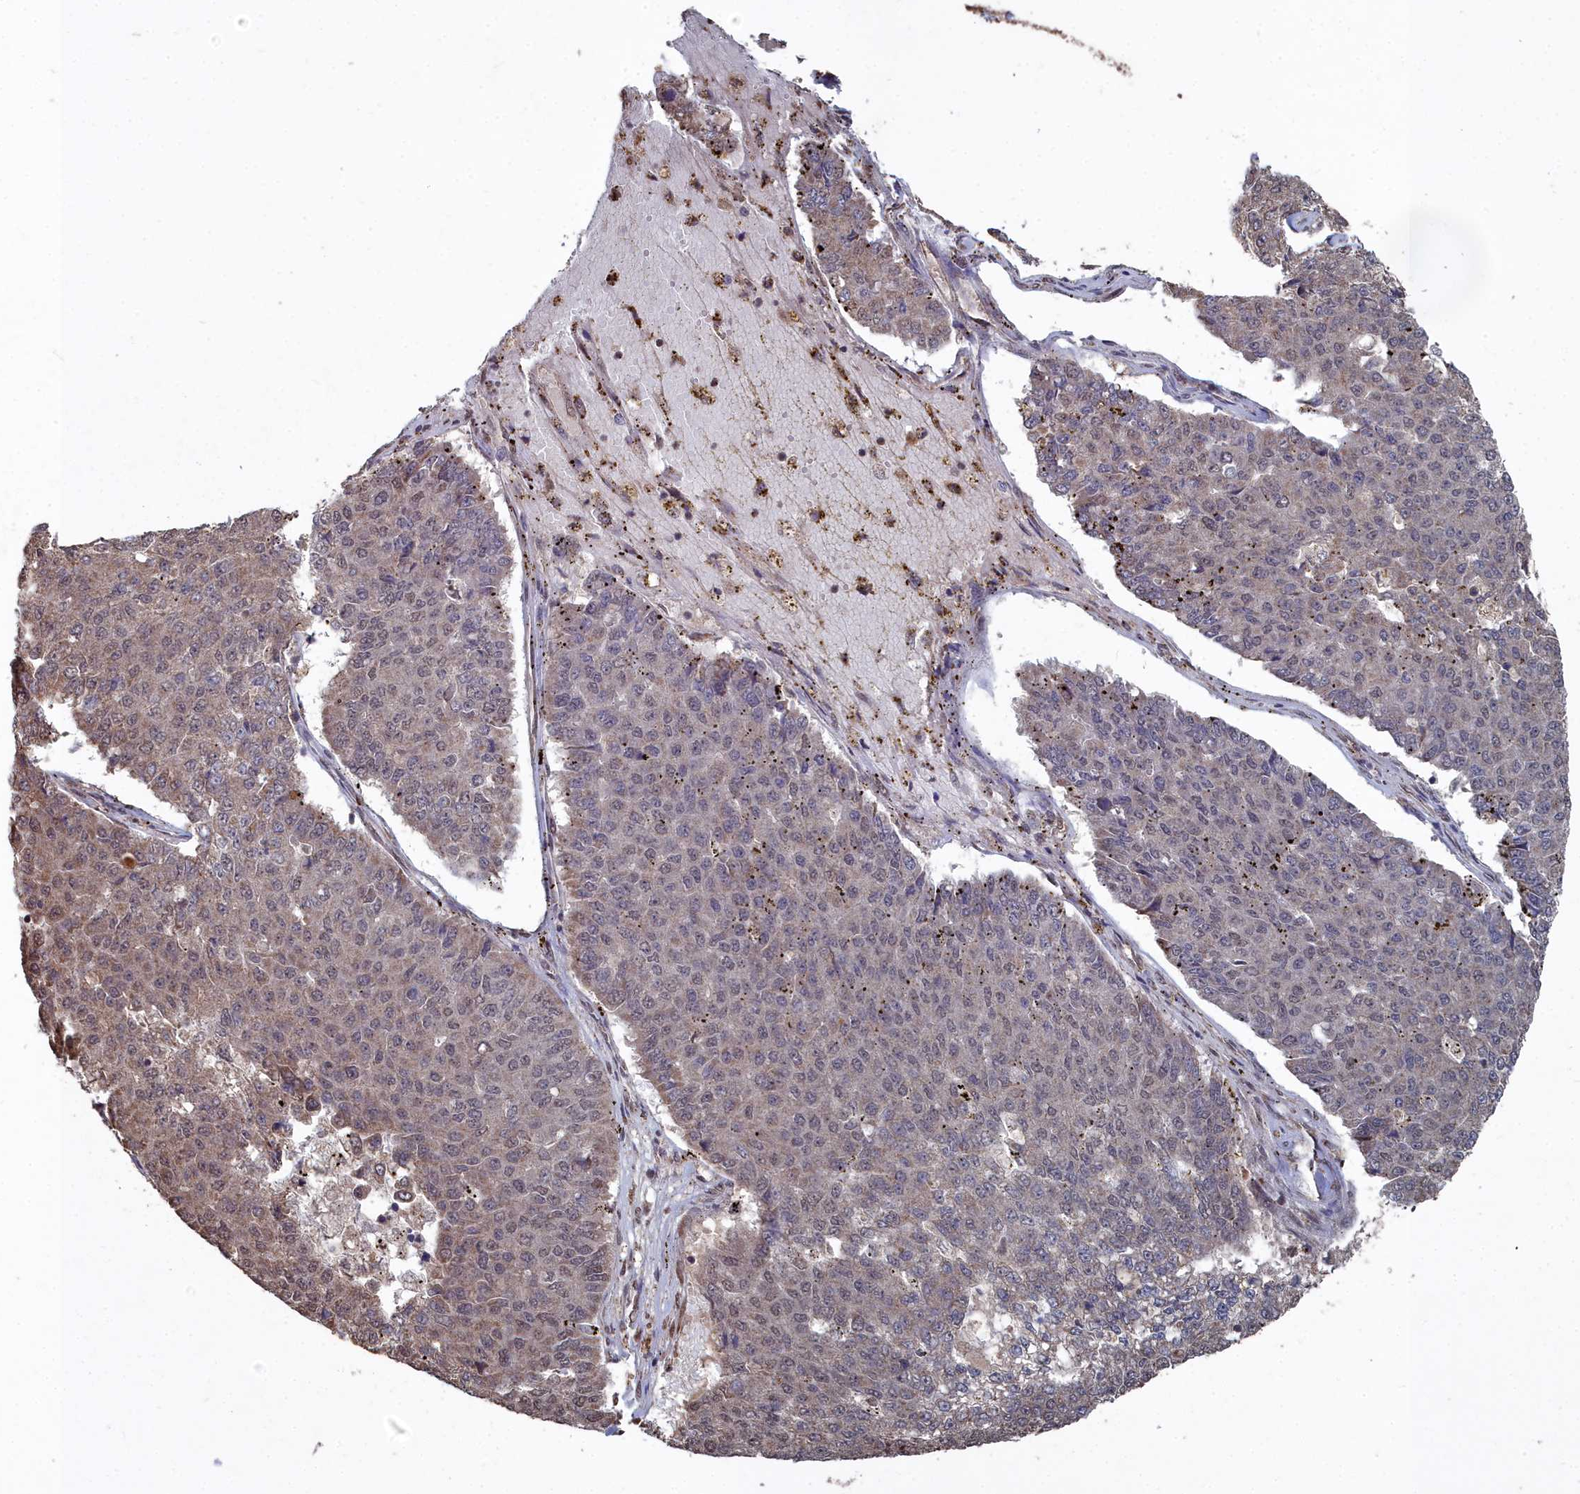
{"staining": {"intensity": "weak", "quantity": "25%-75%", "location": "cytoplasmic/membranous"}, "tissue": "pancreatic cancer", "cell_type": "Tumor cells", "image_type": "cancer", "snomed": [{"axis": "morphology", "description": "Adenocarcinoma, NOS"}, {"axis": "topography", "description": "Pancreas"}], "caption": "Immunohistochemical staining of pancreatic cancer (adenocarcinoma) displays low levels of weak cytoplasmic/membranous positivity in about 25%-75% of tumor cells.", "gene": "CCNP", "patient": {"sex": "male", "age": 50}}